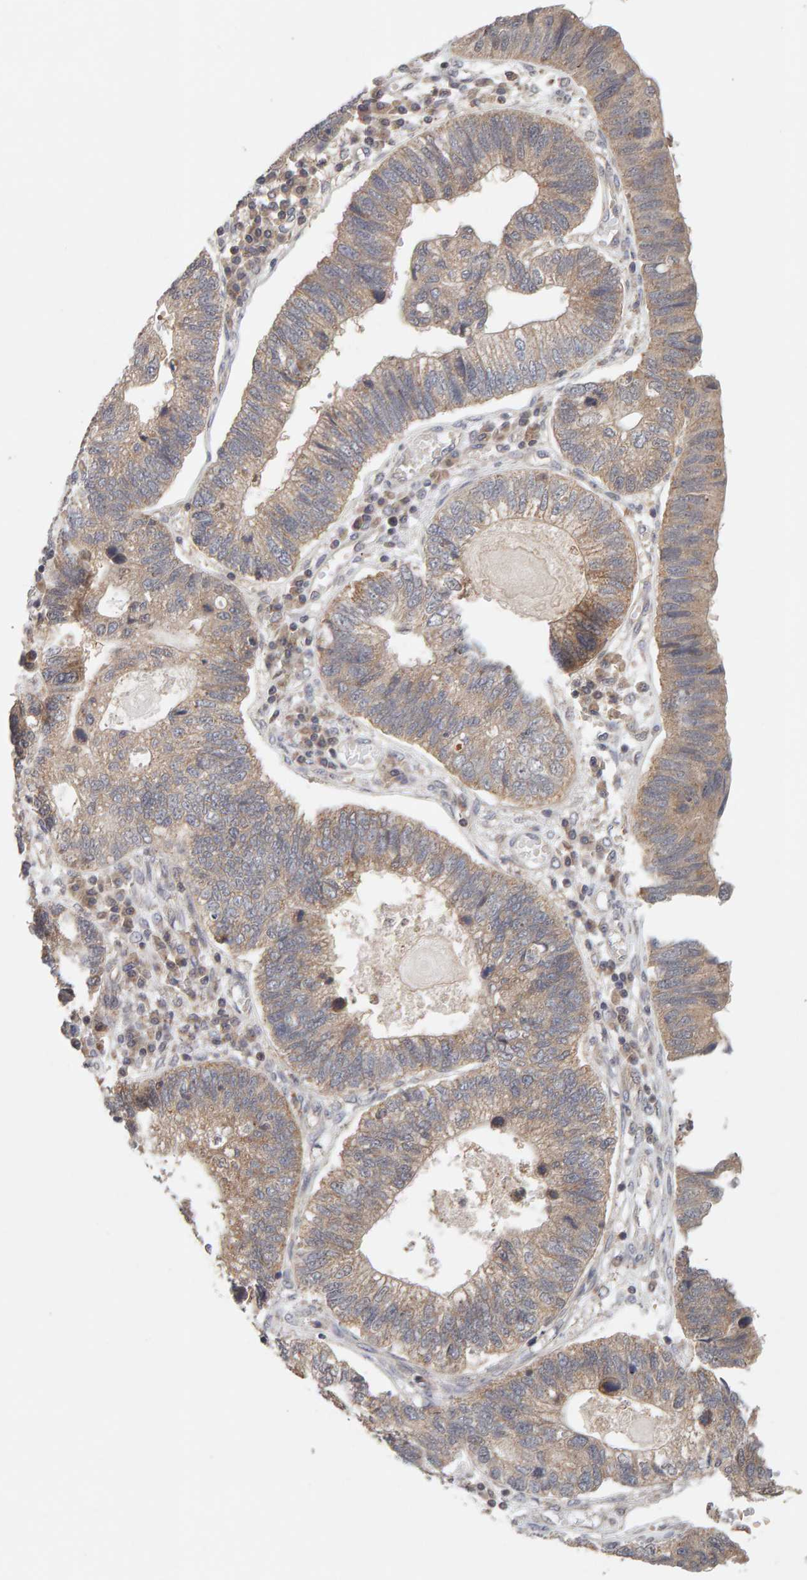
{"staining": {"intensity": "moderate", "quantity": "25%-75%", "location": "cytoplasmic/membranous"}, "tissue": "stomach cancer", "cell_type": "Tumor cells", "image_type": "cancer", "snomed": [{"axis": "morphology", "description": "Adenocarcinoma, NOS"}, {"axis": "topography", "description": "Stomach"}], "caption": "Immunohistochemical staining of stomach cancer demonstrates medium levels of moderate cytoplasmic/membranous positivity in about 25%-75% of tumor cells.", "gene": "DNAJC7", "patient": {"sex": "male", "age": 59}}